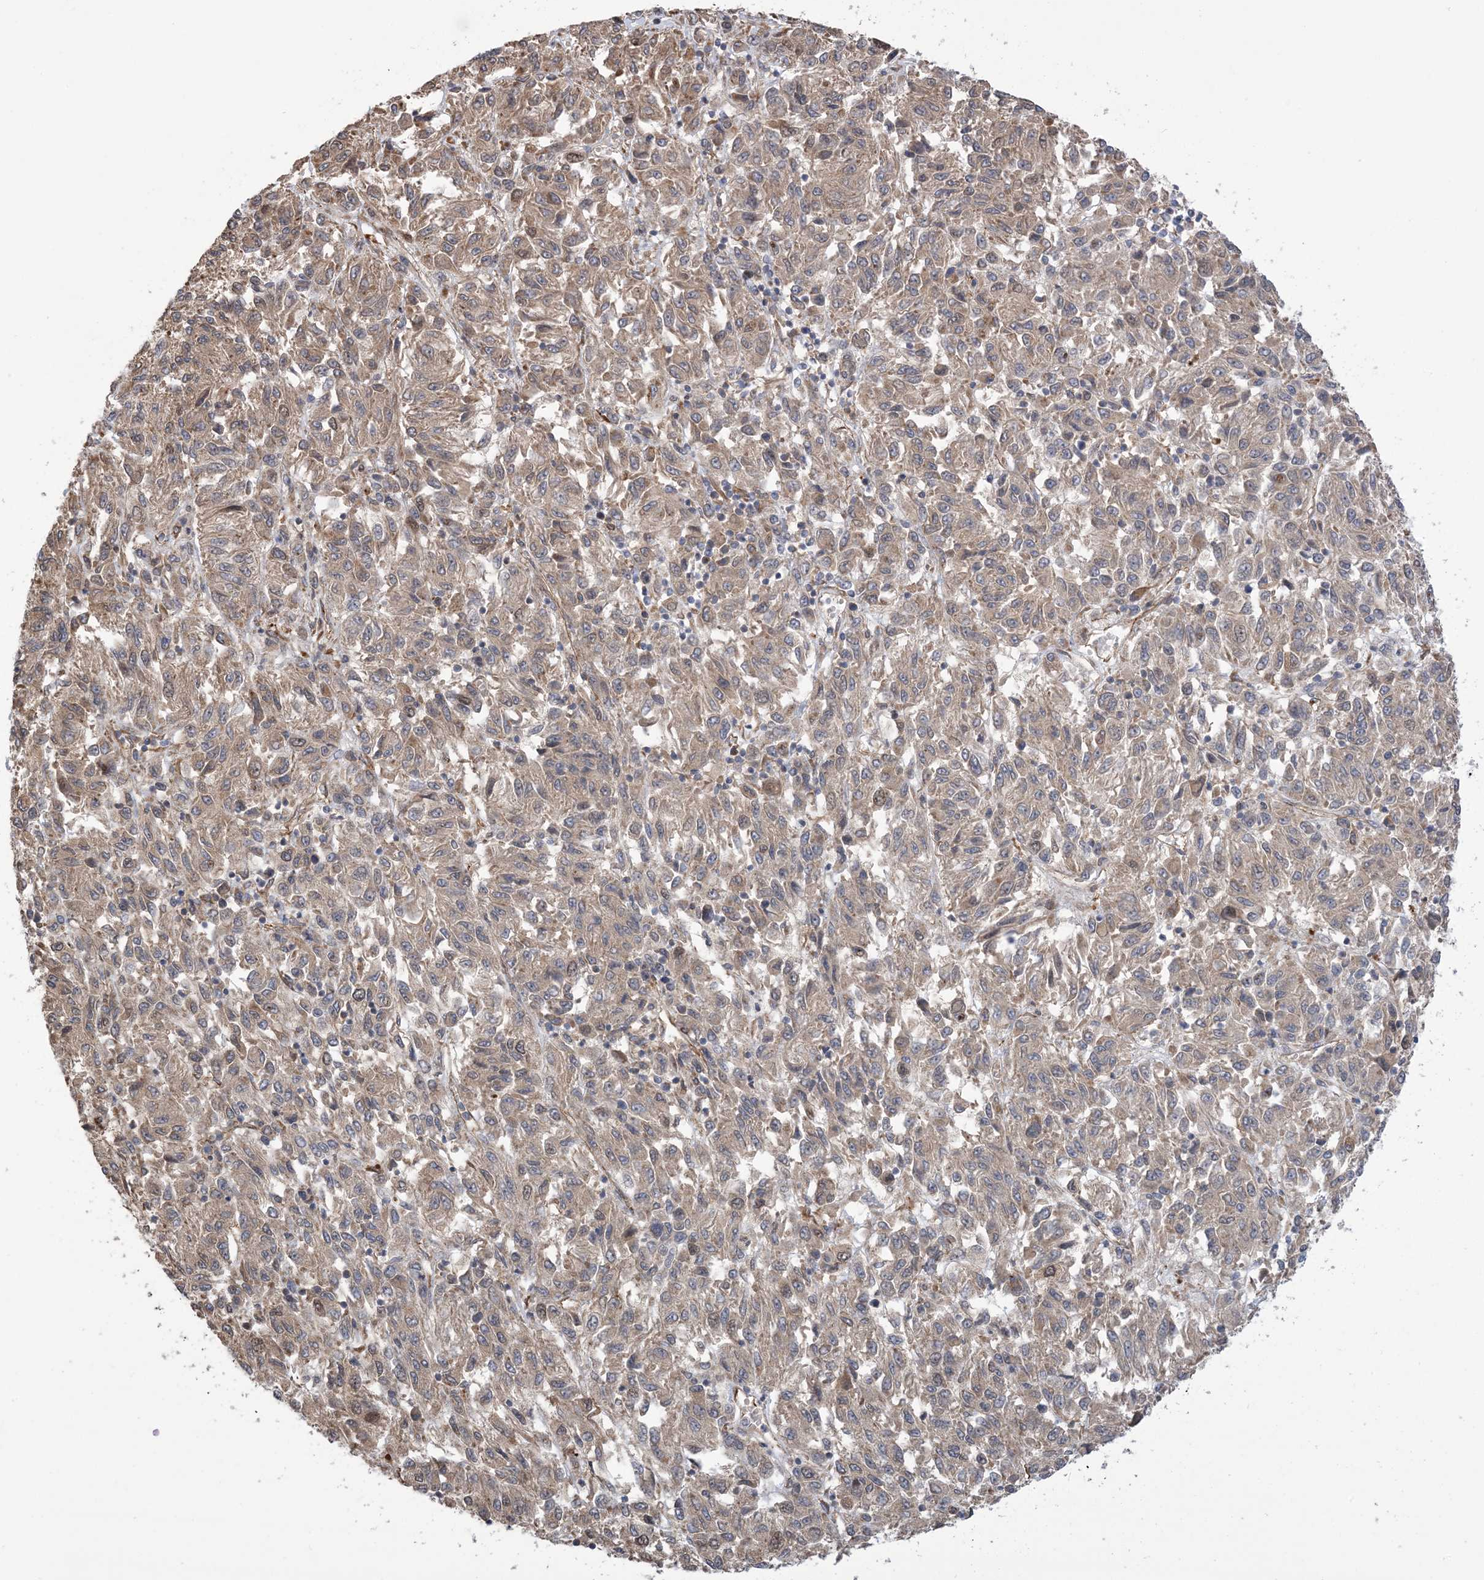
{"staining": {"intensity": "moderate", "quantity": ">75%", "location": "cytoplasmic/membranous"}, "tissue": "melanoma", "cell_type": "Tumor cells", "image_type": "cancer", "snomed": [{"axis": "morphology", "description": "Malignant melanoma, Metastatic site"}, {"axis": "topography", "description": "Lung"}], "caption": "Immunohistochemistry photomicrograph of melanoma stained for a protein (brown), which exhibits medium levels of moderate cytoplasmic/membranous positivity in approximately >75% of tumor cells.", "gene": "CLEC16A", "patient": {"sex": "male", "age": 64}}